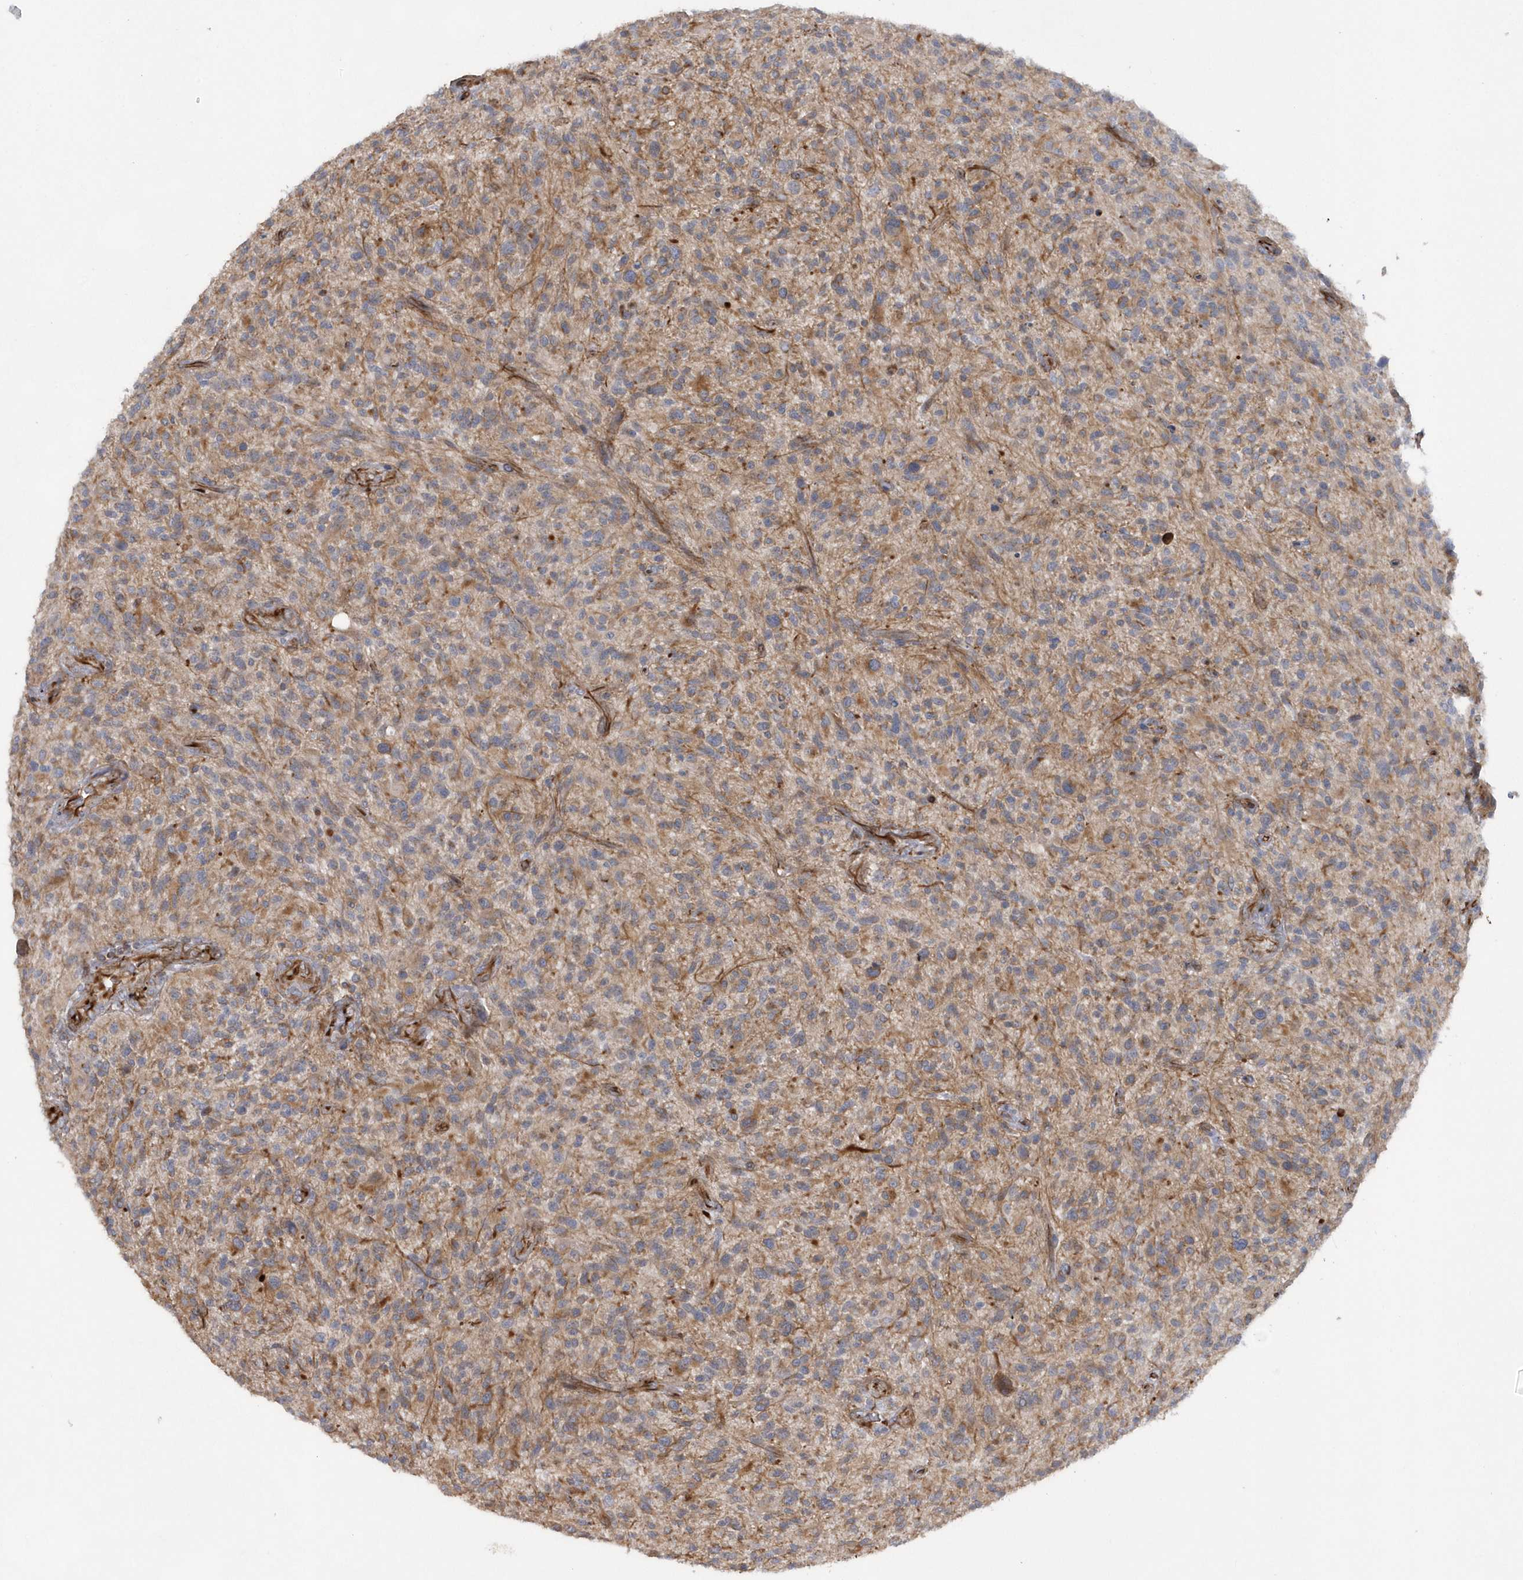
{"staining": {"intensity": "negative", "quantity": "none", "location": "none"}, "tissue": "glioma", "cell_type": "Tumor cells", "image_type": "cancer", "snomed": [{"axis": "morphology", "description": "Glioma, malignant, High grade"}, {"axis": "topography", "description": "Brain"}], "caption": "A photomicrograph of human glioma is negative for staining in tumor cells. Brightfield microscopy of immunohistochemistry (IHC) stained with DAB (brown) and hematoxylin (blue), captured at high magnification.", "gene": "RAB17", "patient": {"sex": "male", "age": 47}}